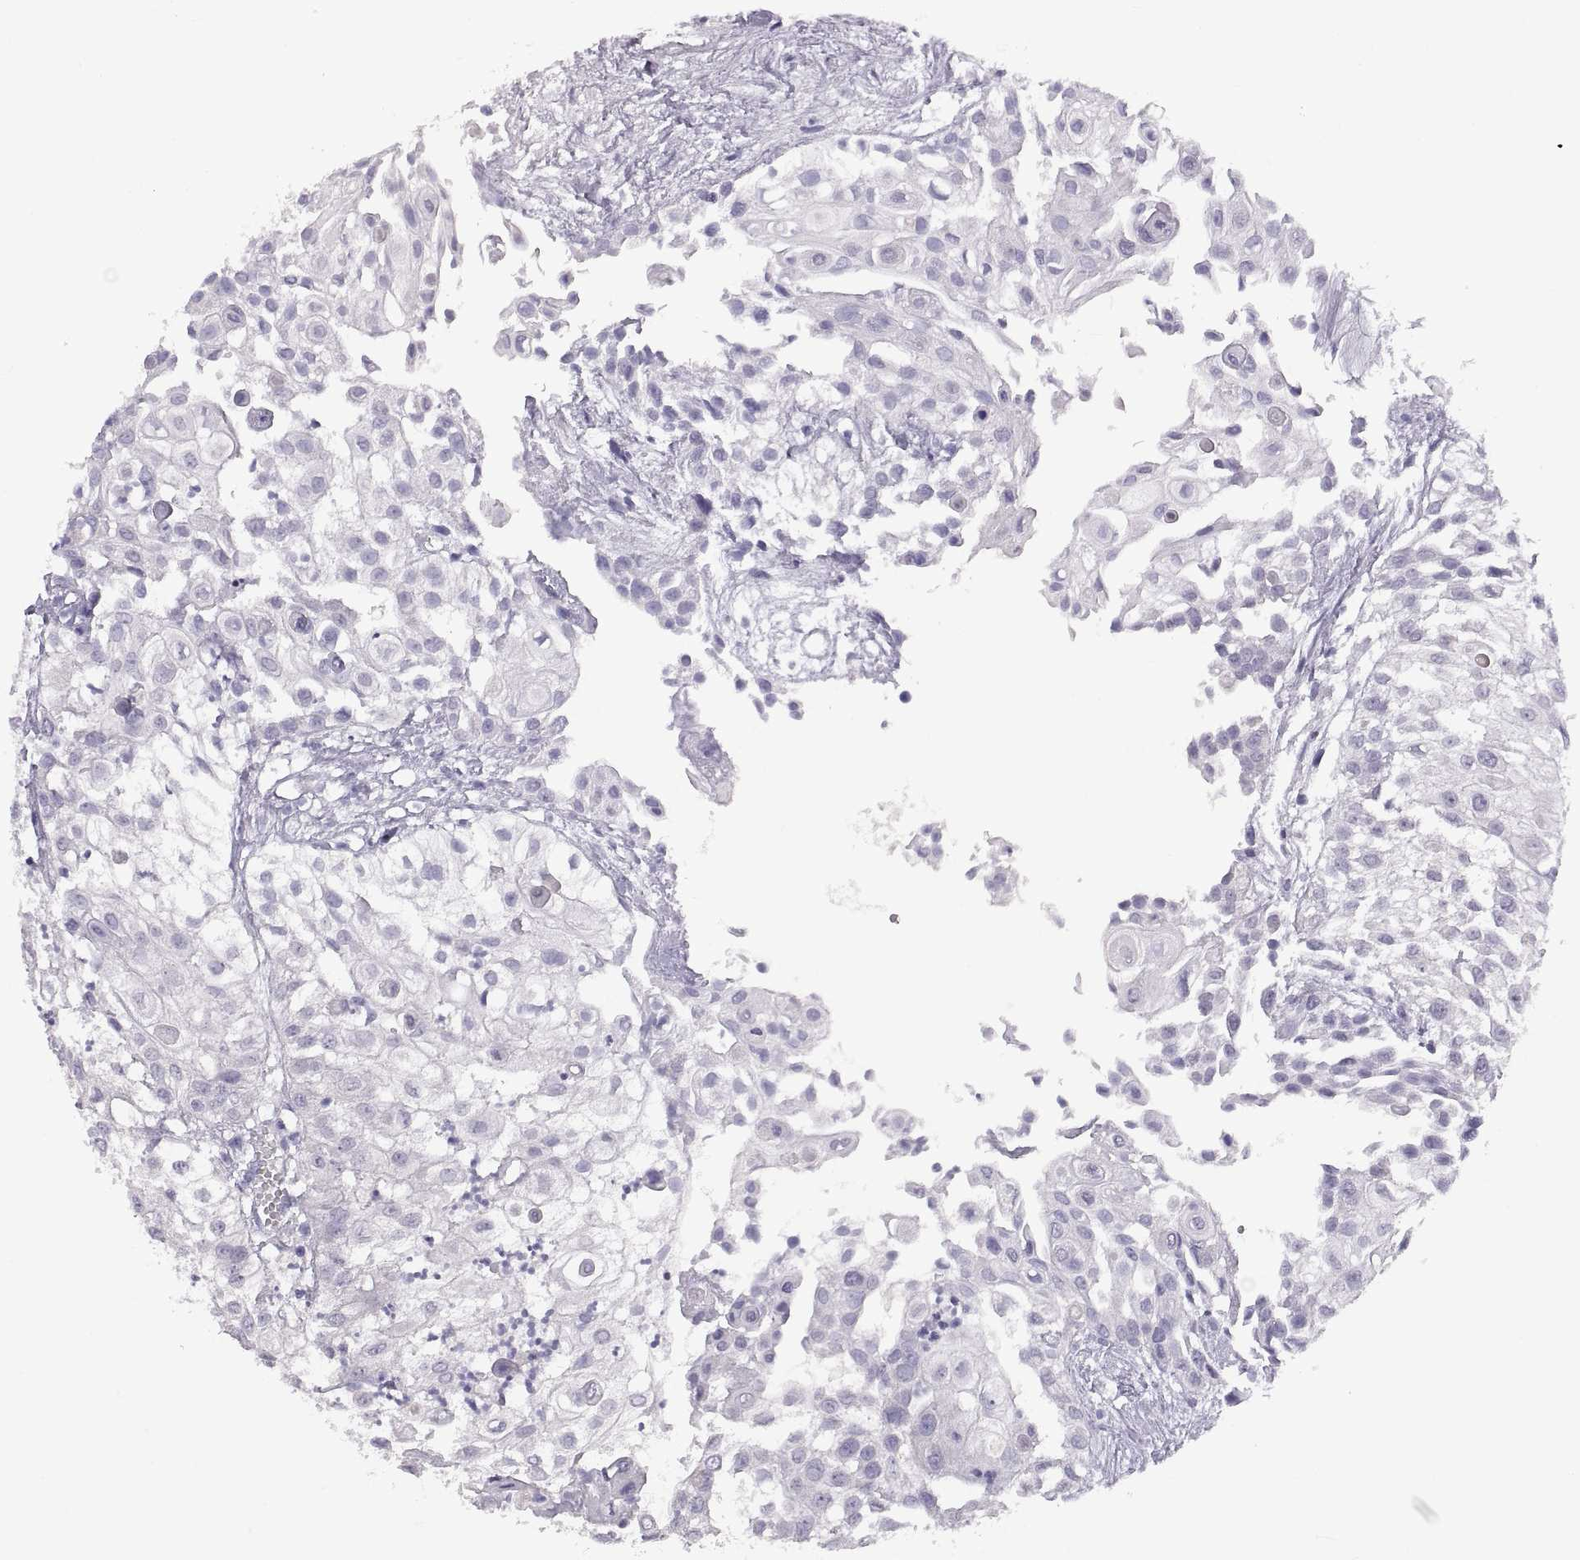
{"staining": {"intensity": "negative", "quantity": "none", "location": "none"}, "tissue": "urothelial cancer", "cell_type": "Tumor cells", "image_type": "cancer", "snomed": [{"axis": "morphology", "description": "Urothelial carcinoma, High grade"}, {"axis": "topography", "description": "Urinary bladder"}], "caption": "Human urothelial cancer stained for a protein using IHC exhibits no positivity in tumor cells.", "gene": "RDM1", "patient": {"sex": "female", "age": 79}}